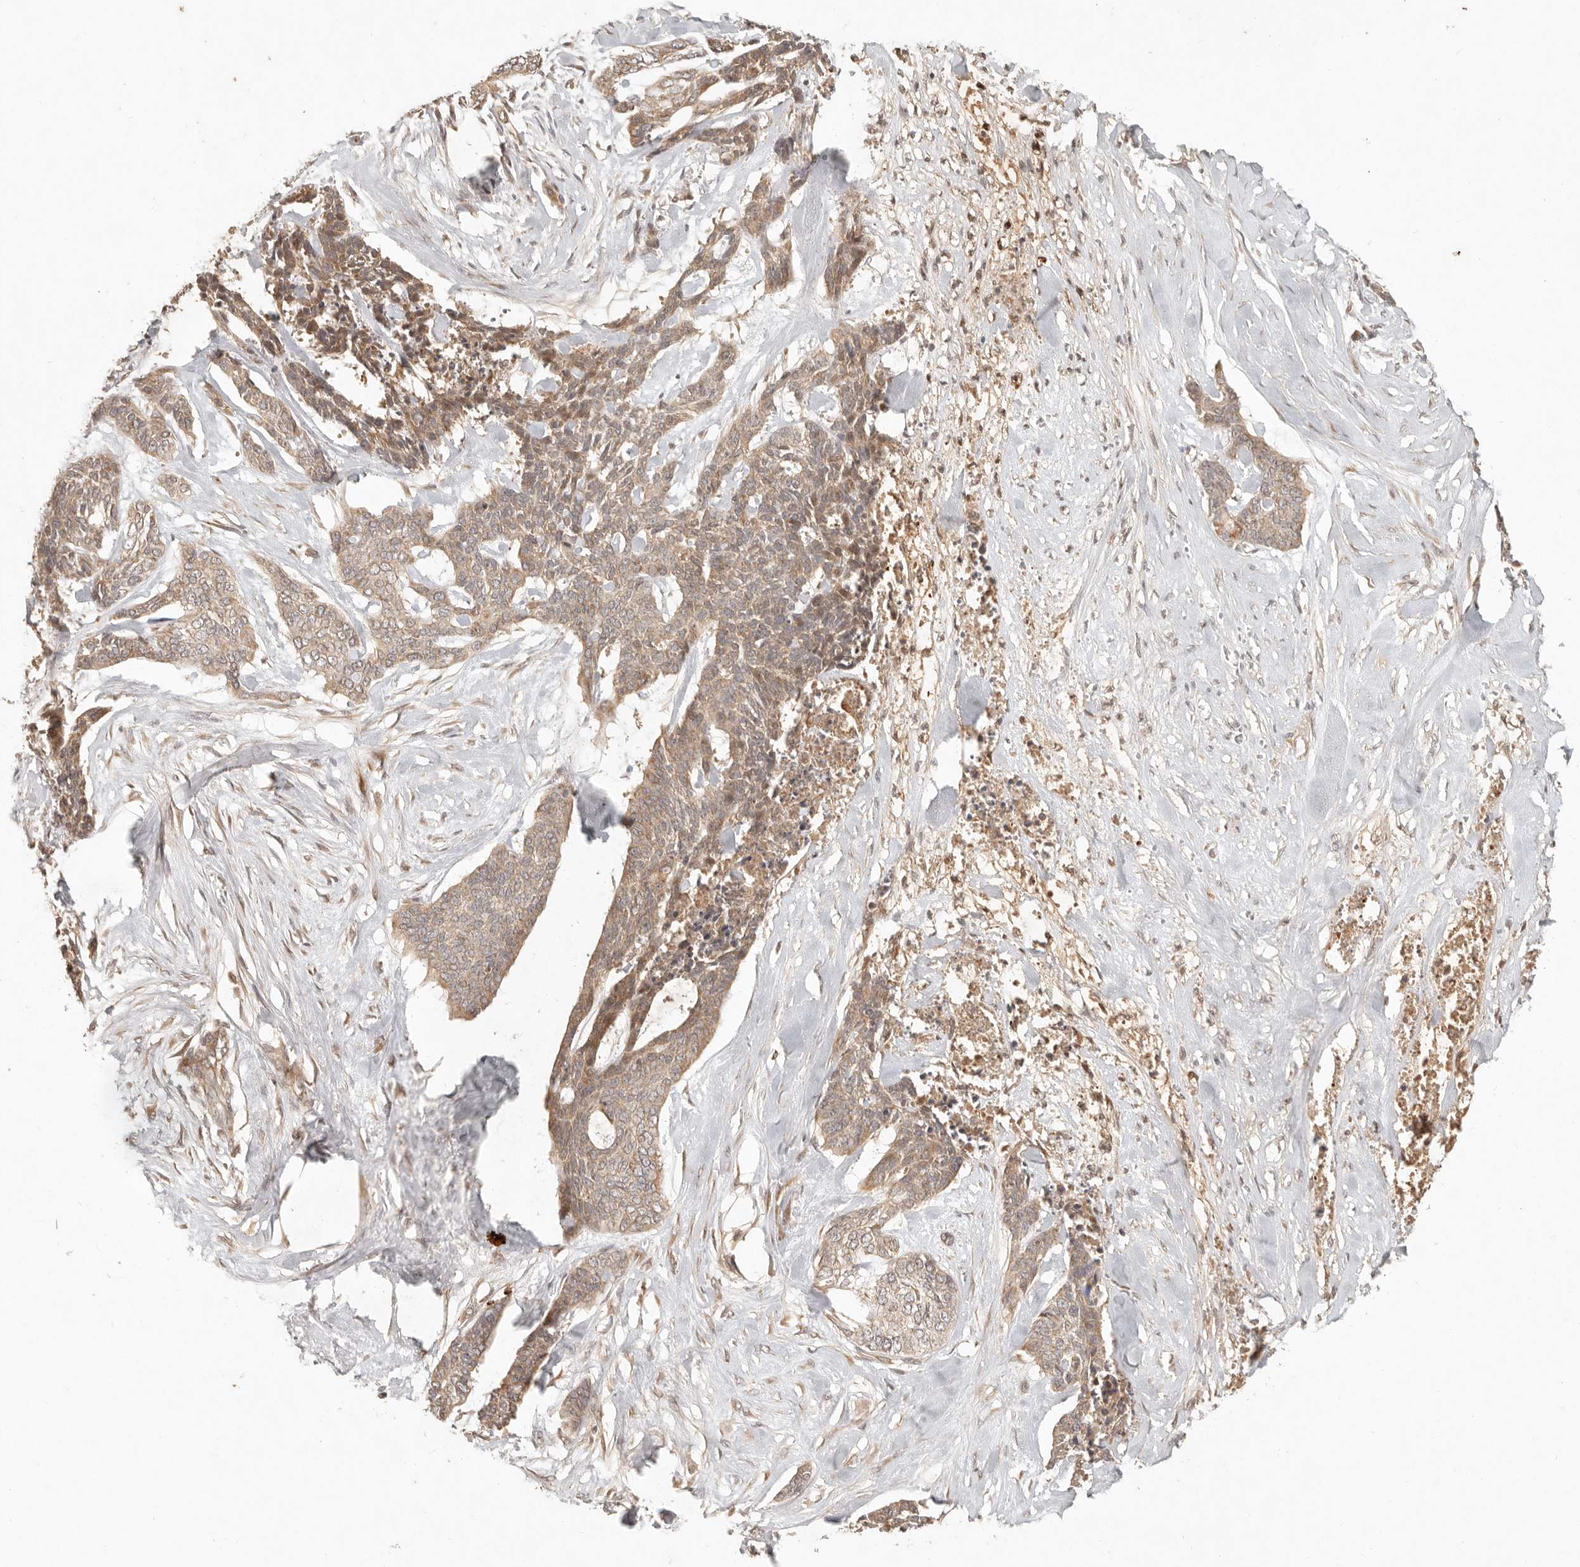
{"staining": {"intensity": "weak", "quantity": ">75%", "location": "cytoplasmic/membranous"}, "tissue": "skin cancer", "cell_type": "Tumor cells", "image_type": "cancer", "snomed": [{"axis": "morphology", "description": "Basal cell carcinoma"}, {"axis": "topography", "description": "Skin"}], "caption": "This micrograph displays IHC staining of skin cancer (basal cell carcinoma), with low weak cytoplasmic/membranous staining in about >75% of tumor cells.", "gene": "ANKRD61", "patient": {"sex": "female", "age": 64}}